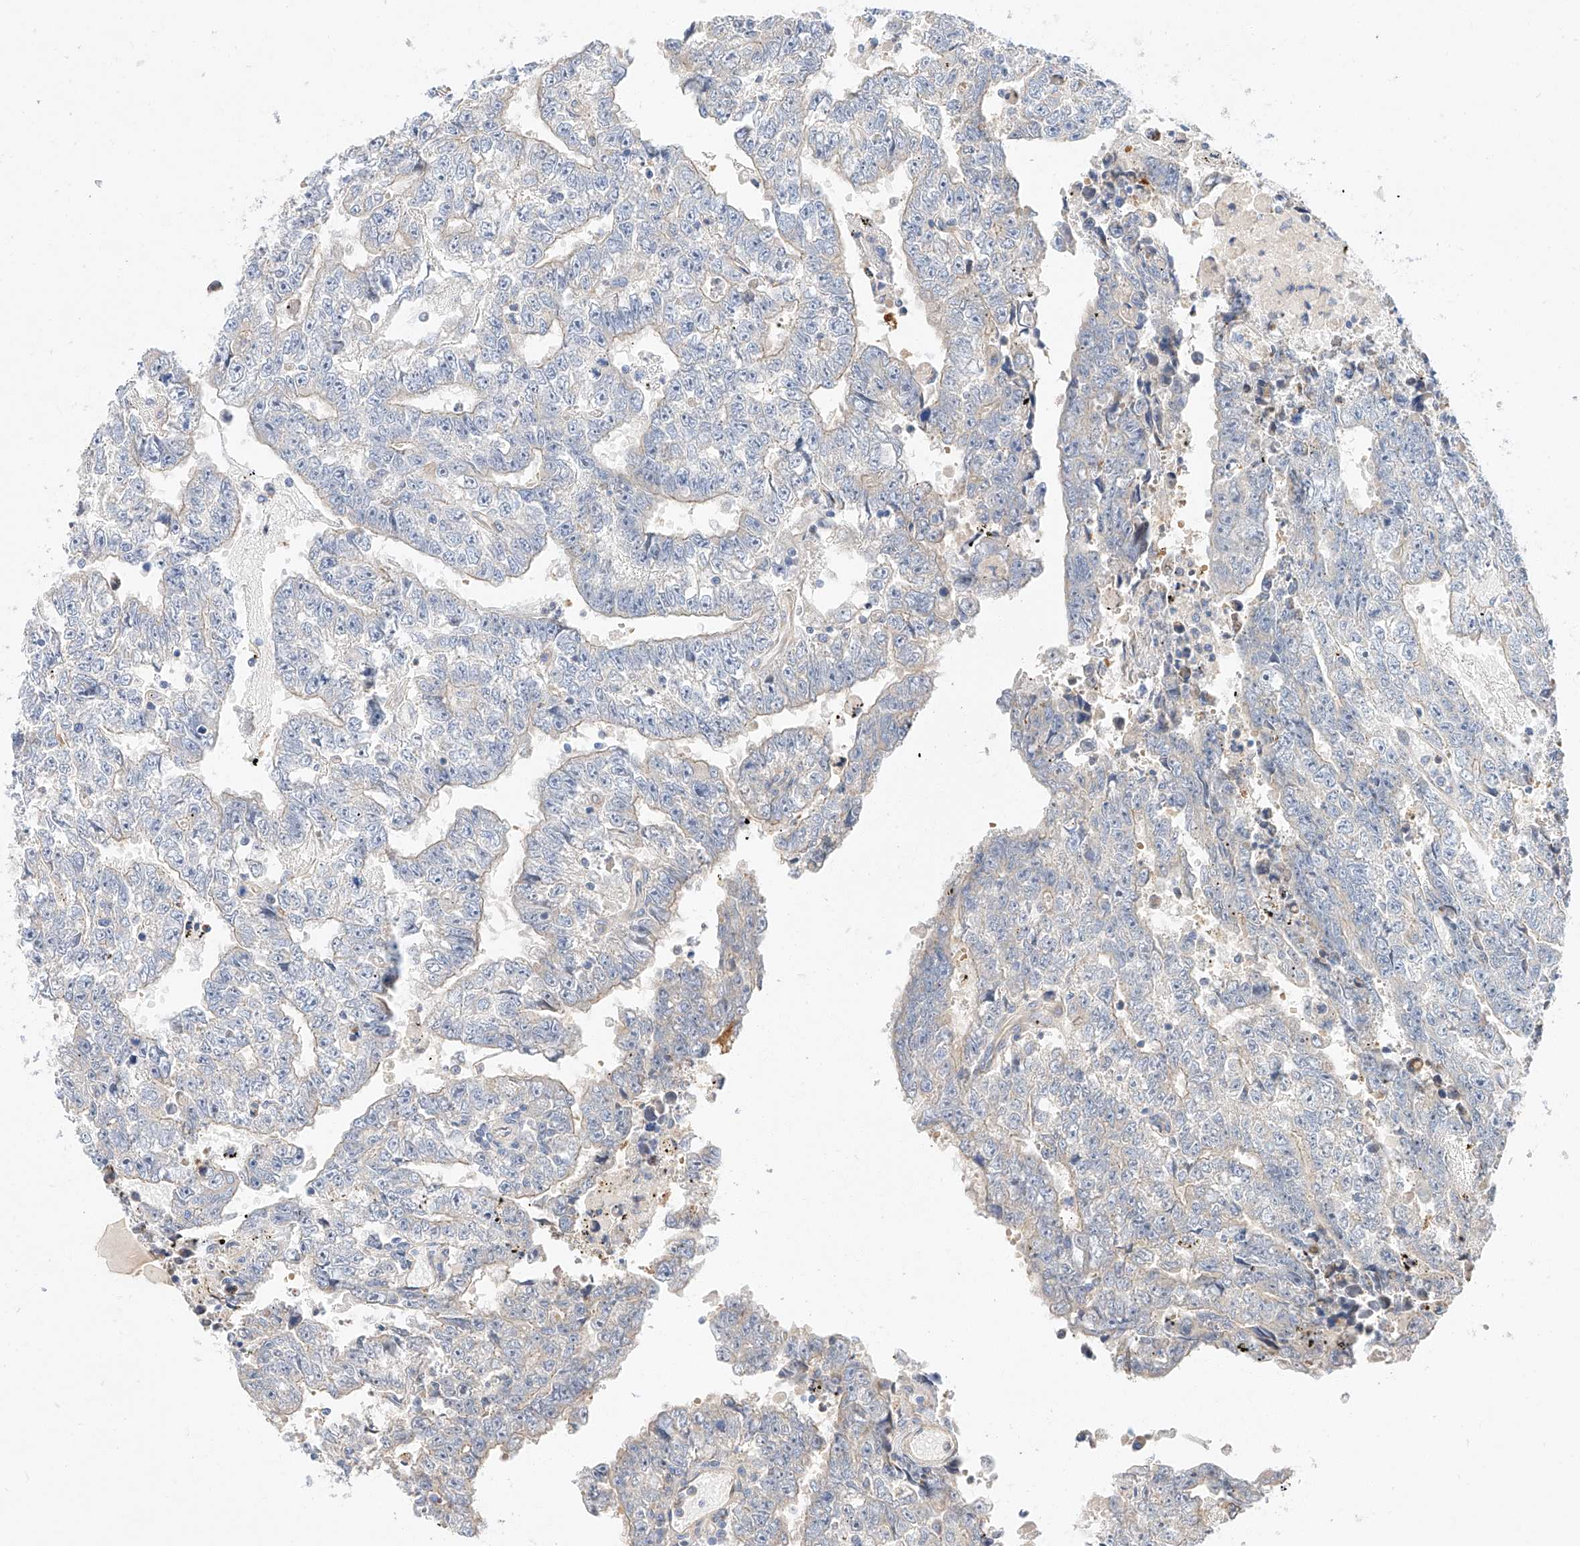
{"staining": {"intensity": "negative", "quantity": "none", "location": "none"}, "tissue": "testis cancer", "cell_type": "Tumor cells", "image_type": "cancer", "snomed": [{"axis": "morphology", "description": "Carcinoma, Embryonal, NOS"}, {"axis": "topography", "description": "Testis"}], "caption": "Immunohistochemistry (IHC) photomicrograph of neoplastic tissue: testis cancer (embryonal carcinoma) stained with DAB displays no significant protein expression in tumor cells.", "gene": "GLMN", "patient": {"sex": "male", "age": 25}}